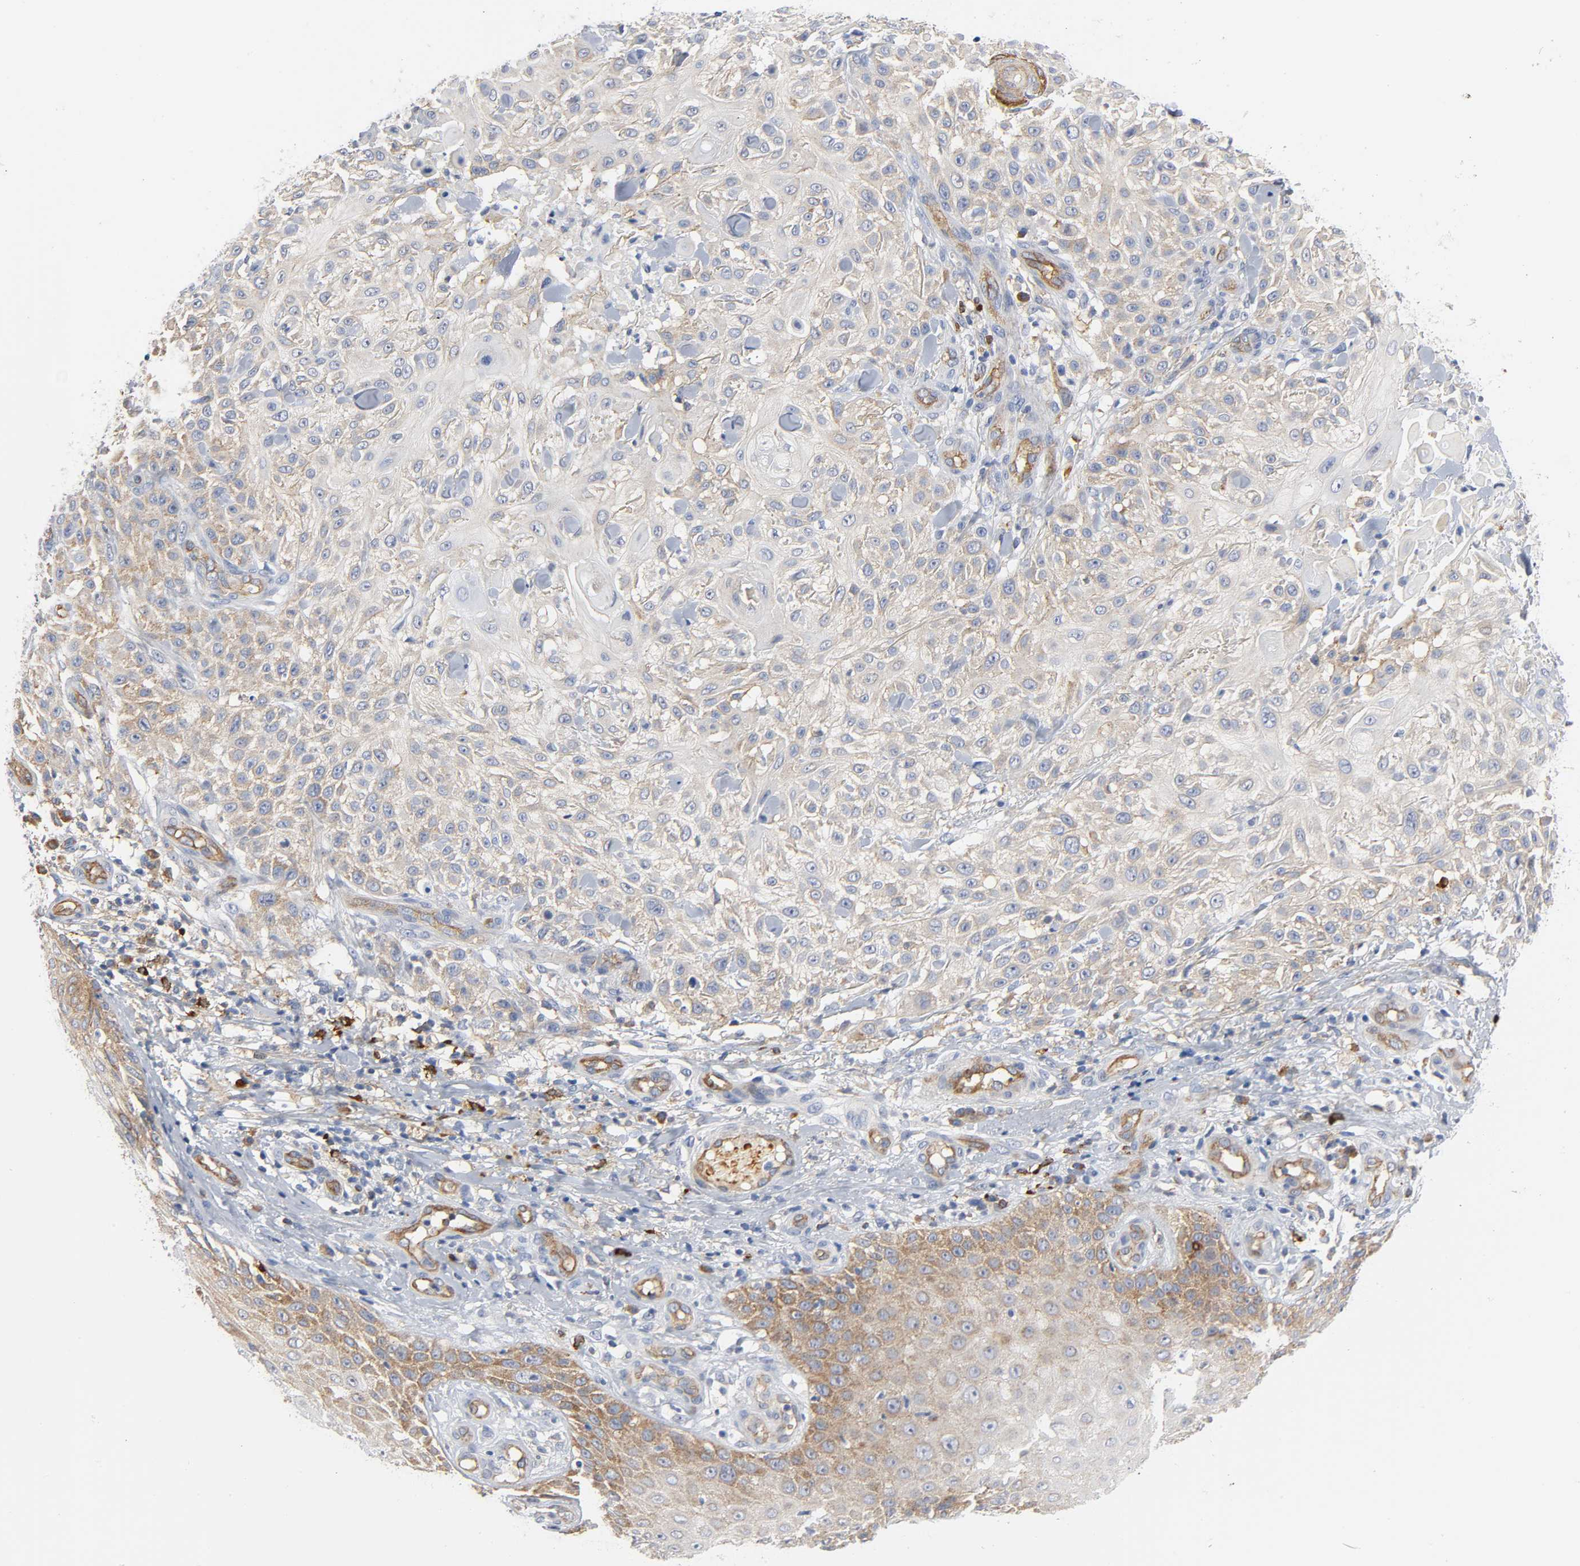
{"staining": {"intensity": "weak", "quantity": ">75%", "location": "cytoplasmic/membranous"}, "tissue": "skin cancer", "cell_type": "Tumor cells", "image_type": "cancer", "snomed": [{"axis": "morphology", "description": "Squamous cell carcinoma, NOS"}, {"axis": "topography", "description": "Skin"}], "caption": "Protein expression analysis of skin cancer (squamous cell carcinoma) shows weak cytoplasmic/membranous staining in approximately >75% of tumor cells.", "gene": "CD2AP", "patient": {"sex": "female", "age": 42}}